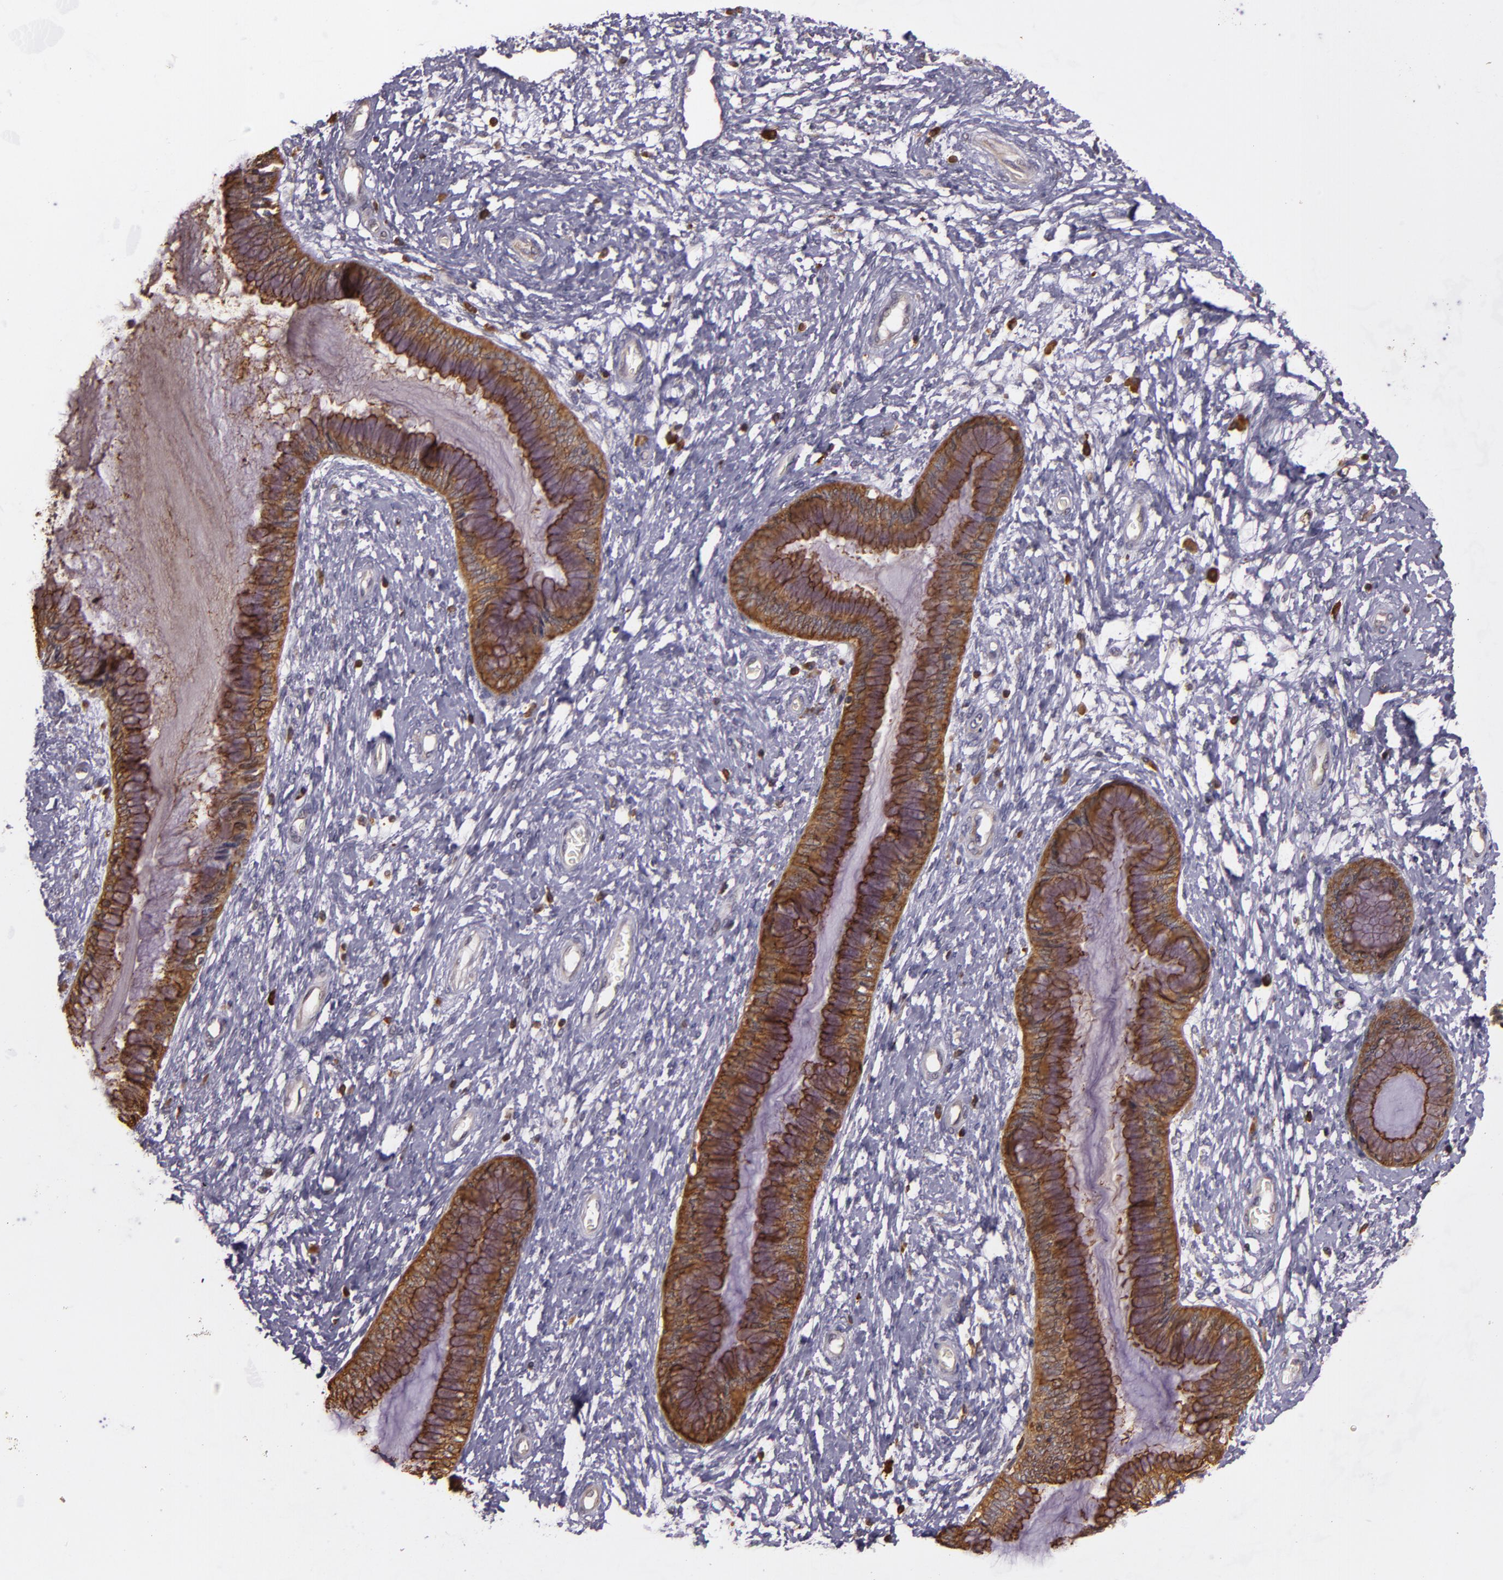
{"staining": {"intensity": "strong", "quantity": ">75%", "location": "cytoplasmic/membranous"}, "tissue": "cervix", "cell_type": "Glandular cells", "image_type": "normal", "snomed": [{"axis": "morphology", "description": "Normal tissue, NOS"}, {"axis": "topography", "description": "Cervix"}], "caption": "Immunohistochemical staining of benign cervix demonstrates >75% levels of strong cytoplasmic/membranous protein staining in approximately >75% of glandular cells. (brown staining indicates protein expression, while blue staining denotes nuclei).", "gene": "SLC9A3R1", "patient": {"sex": "female", "age": 27}}